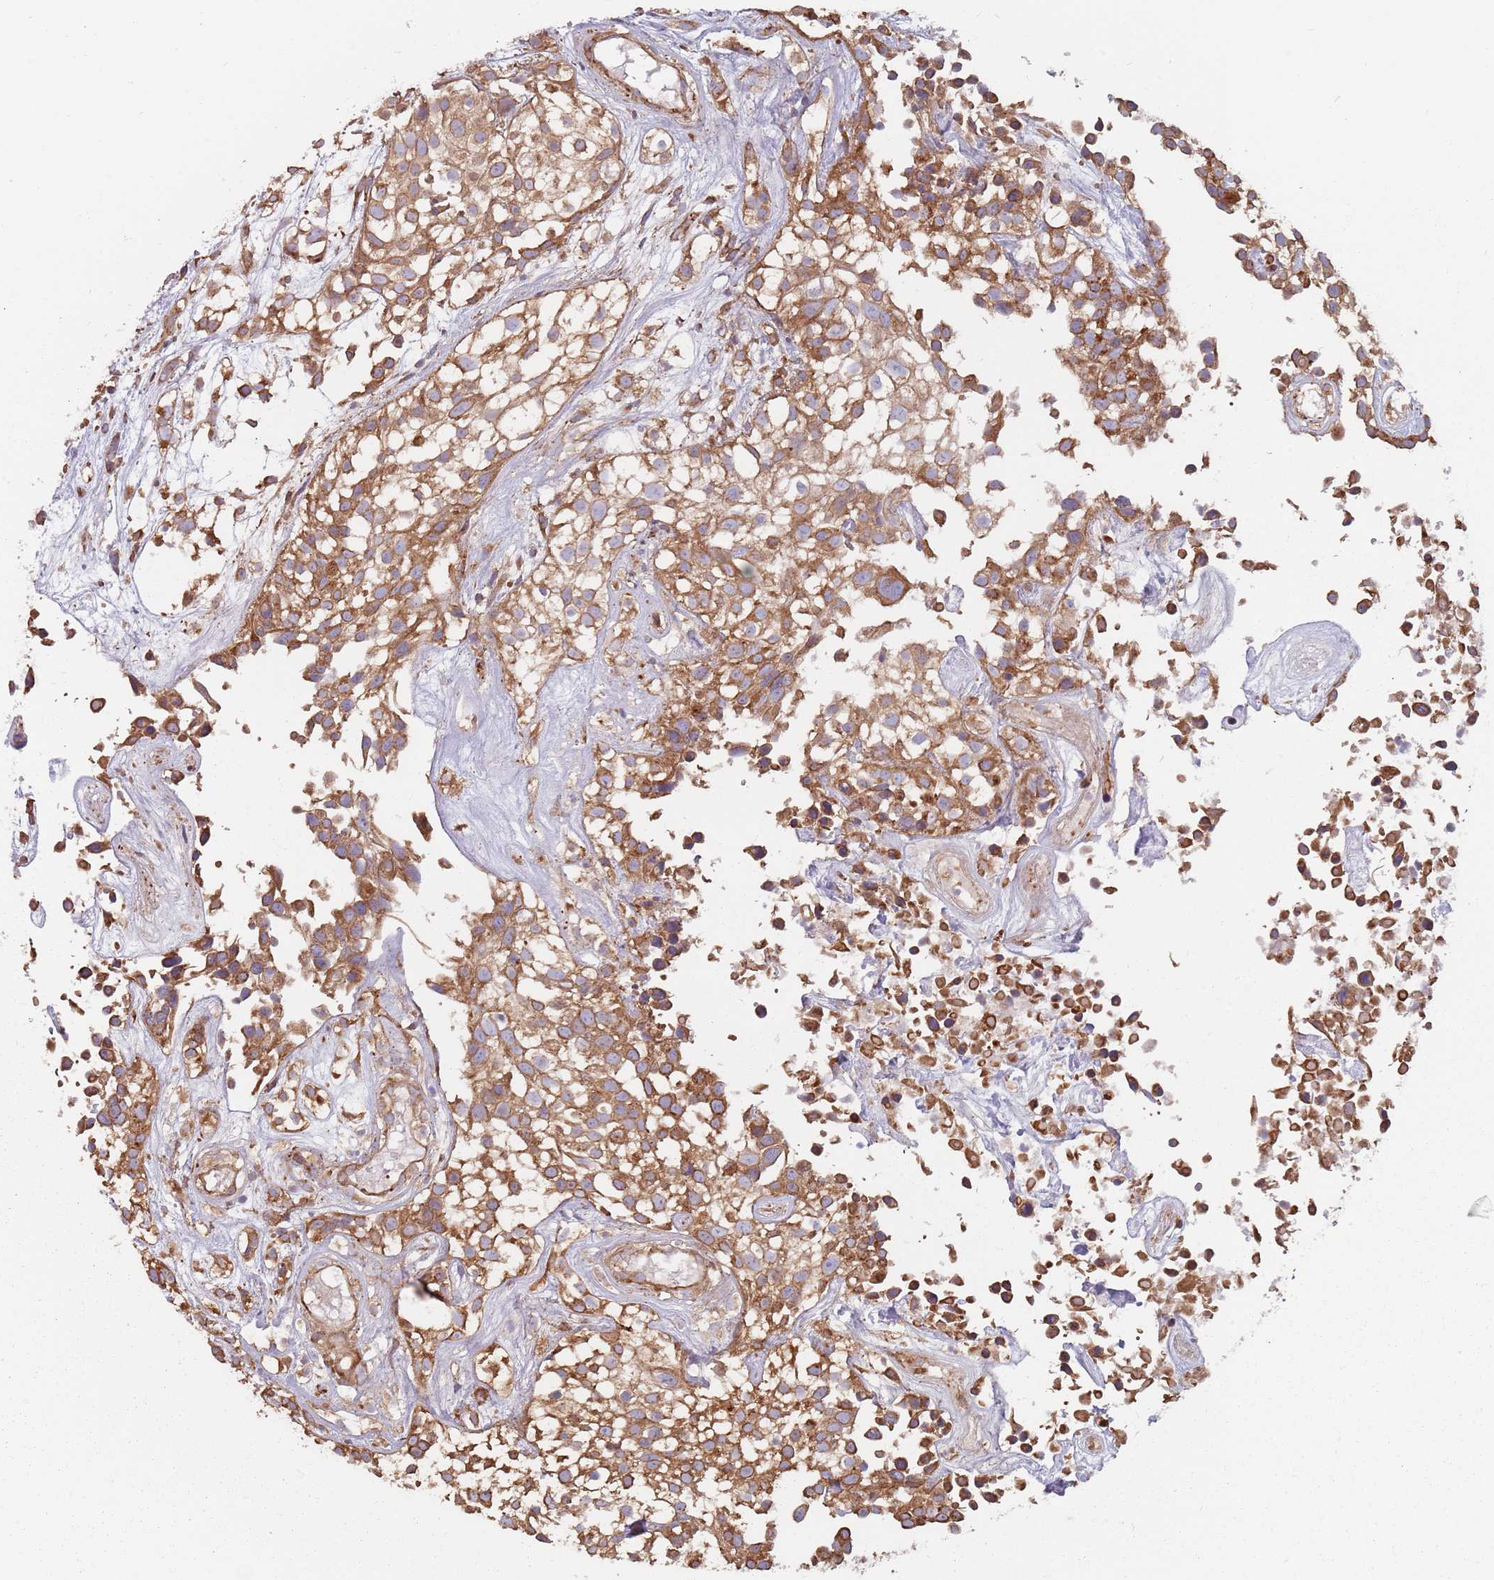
{"staining": {"intensity": "moderate", "quantity": ">75%", "location": "cytoplasmic/membranous"}, "tissue": "urothelial cancer", "cell_type": "Tumor cells", "image_type": "cancer", "snomed": [{"axis": "morphology", "description": "Urothelial carcinoma, High grade"}, {"axis": "topography", "description": "Urinary bladder"}], "caption": "This photomicrograph displays urothelial cancer stained with immunohistochemistry to label a protein in brown. The cytoplasmic/membranous of tumor cells show moderate positivity for the protein. Nuclei are counter-stained blue.", "gene": "SPDL1", "patient": {"sex": "male", "age": 56}}